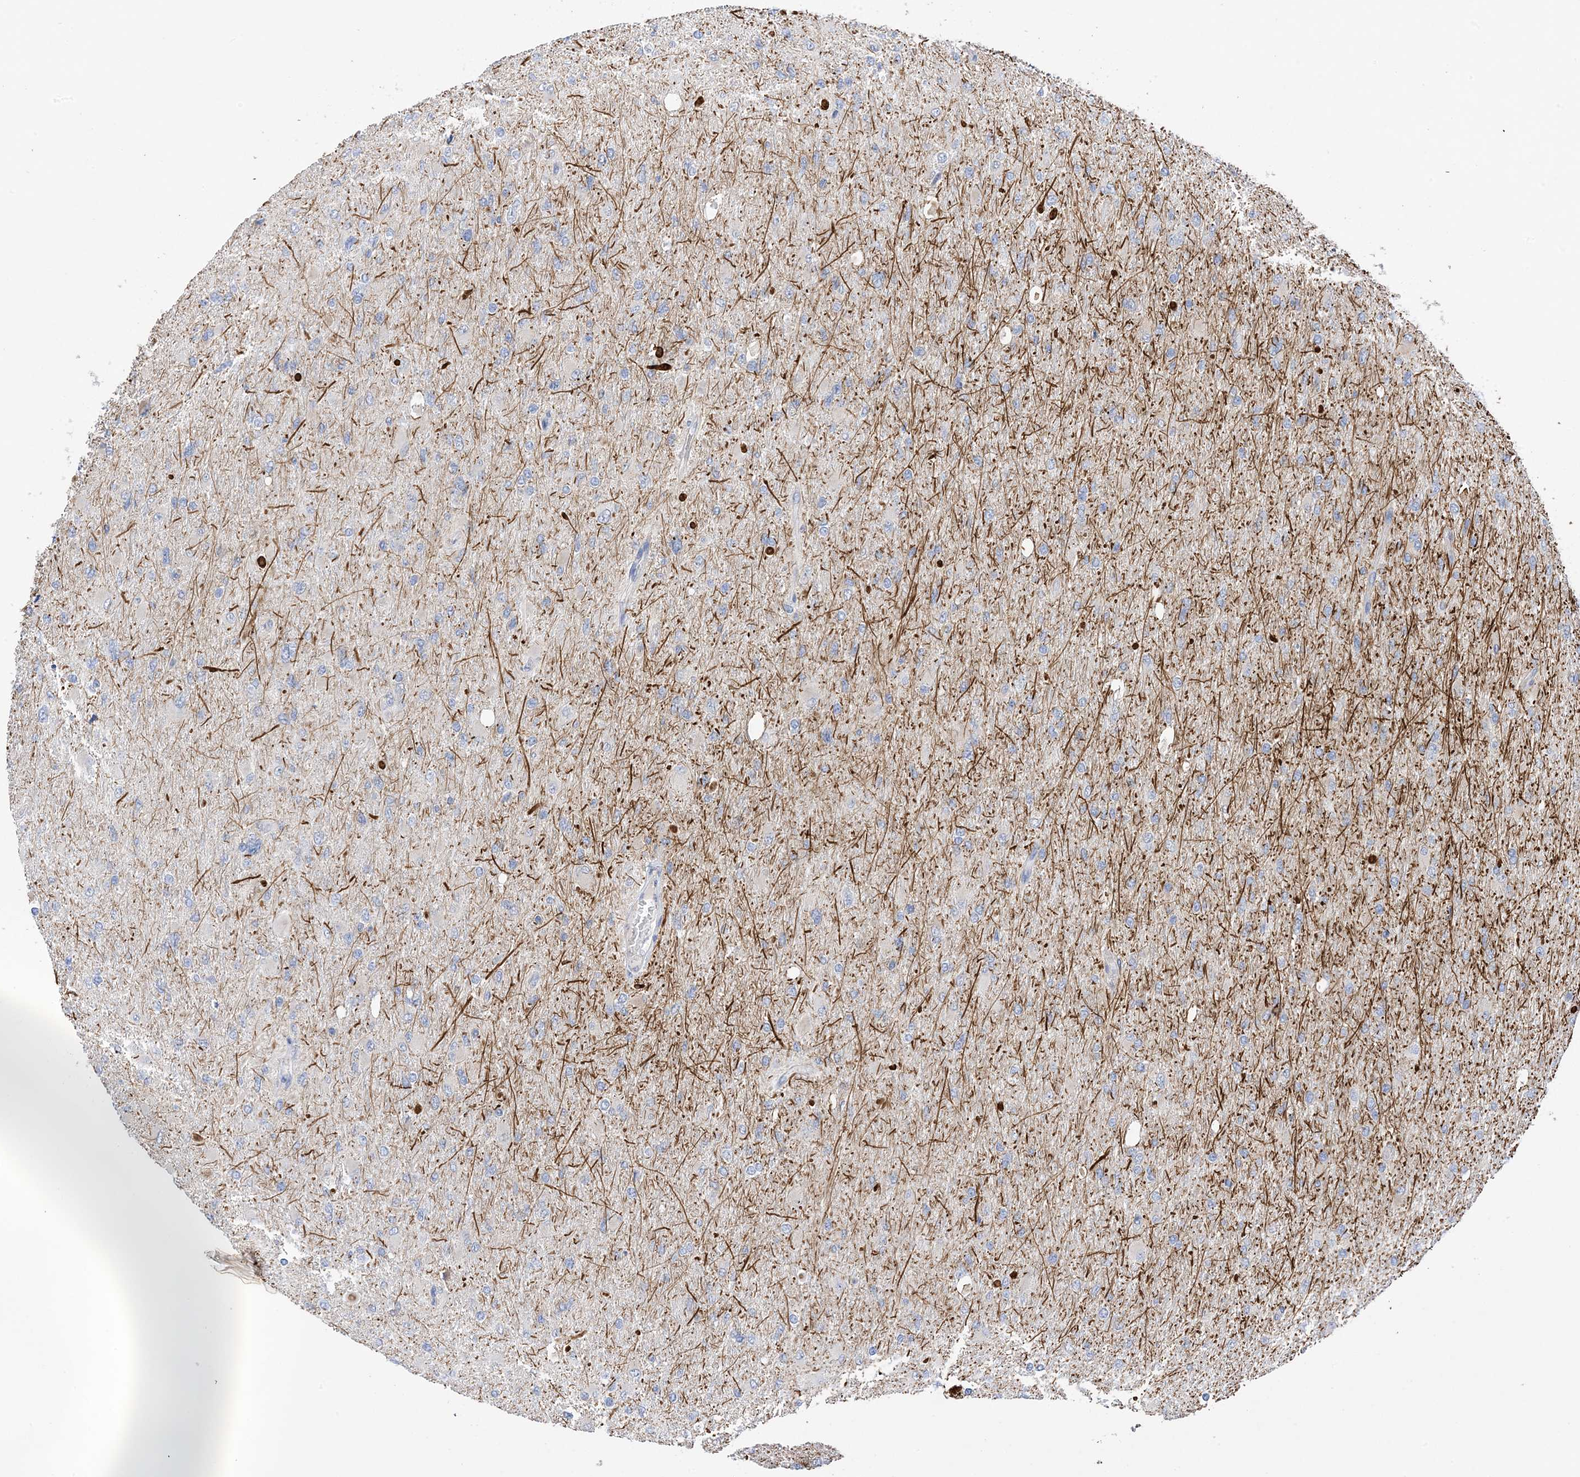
{"staining": {"intensity": "negative", "quantity": "none", "location": "none"}, "tissue": "glioma", "cell_type": "Tumor cells", "image_type": "cancer", "snomed": [{"axis": "morphology", "description": "Glioma, malignant, High grade"}, {"axis": "topography", "description": "Cerebral cortex"}], "caption": "DAB immunohistochemical staining of human high-grade glioma (malignant) demonstrates no significant staining in tumor cells. Nuclei are stained in blue.", "gene": "PLK4", "patient": {"sex": "female", "age": 36}}